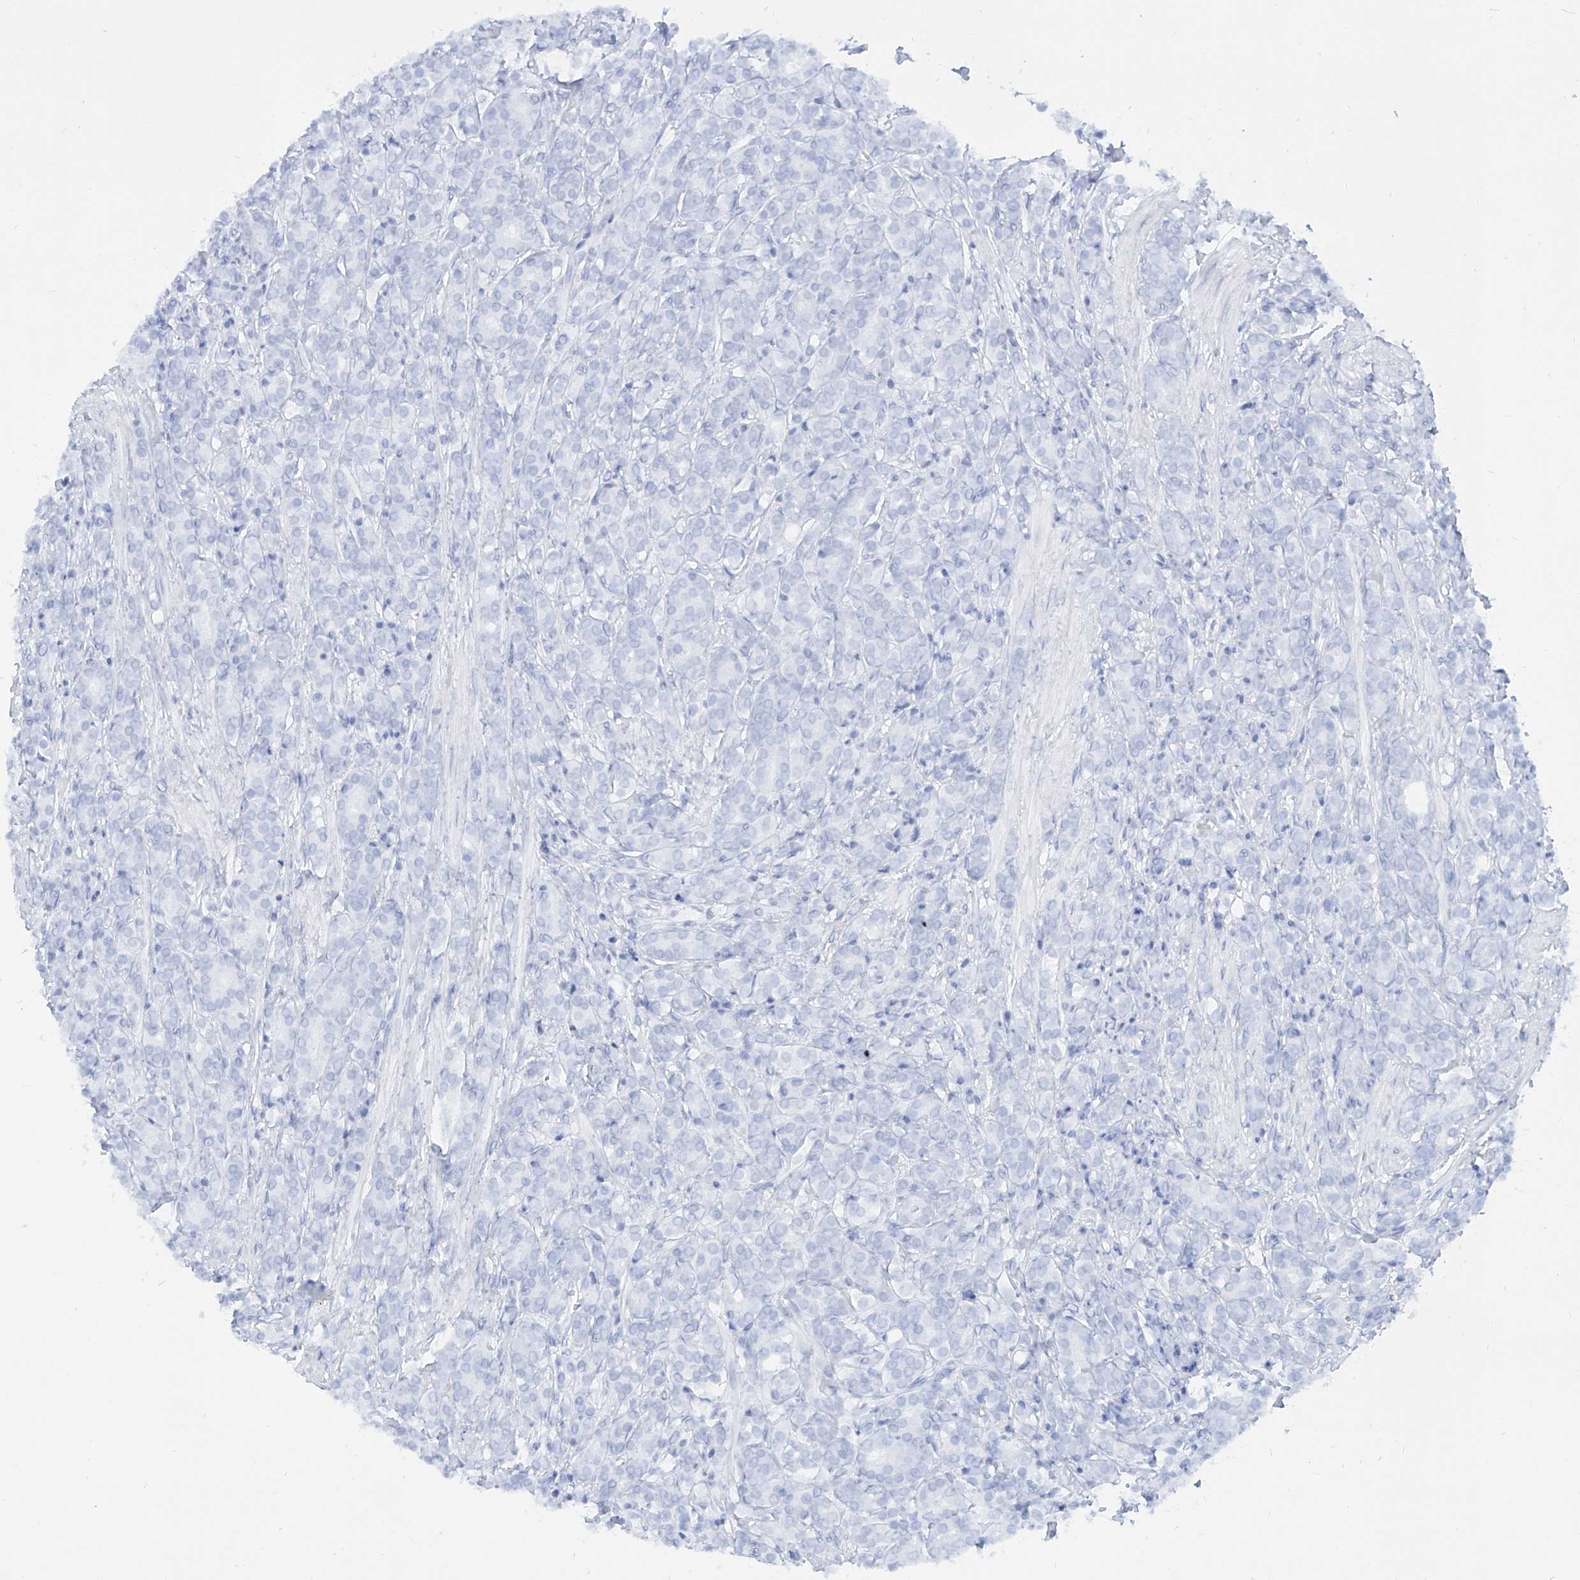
{"staining": {"intensity": "negative", "quantity": "none", "location": "none"}, "tissue": "prostate cancer", "cell_type": "Tumor cells", "image_type": "cancer", "snomed": [{"axis": "morphology", "description": "Adenocarcinoma, High grade"}, {"axis": "topography", "description": "Prostate"}], "caption": "Human prostate high-grade adenocarcinoma stained for a protein using IHC displays no expression in tumor cells.", "gene": "PDXK", "patient": {"sex": "male", "age": 62}}